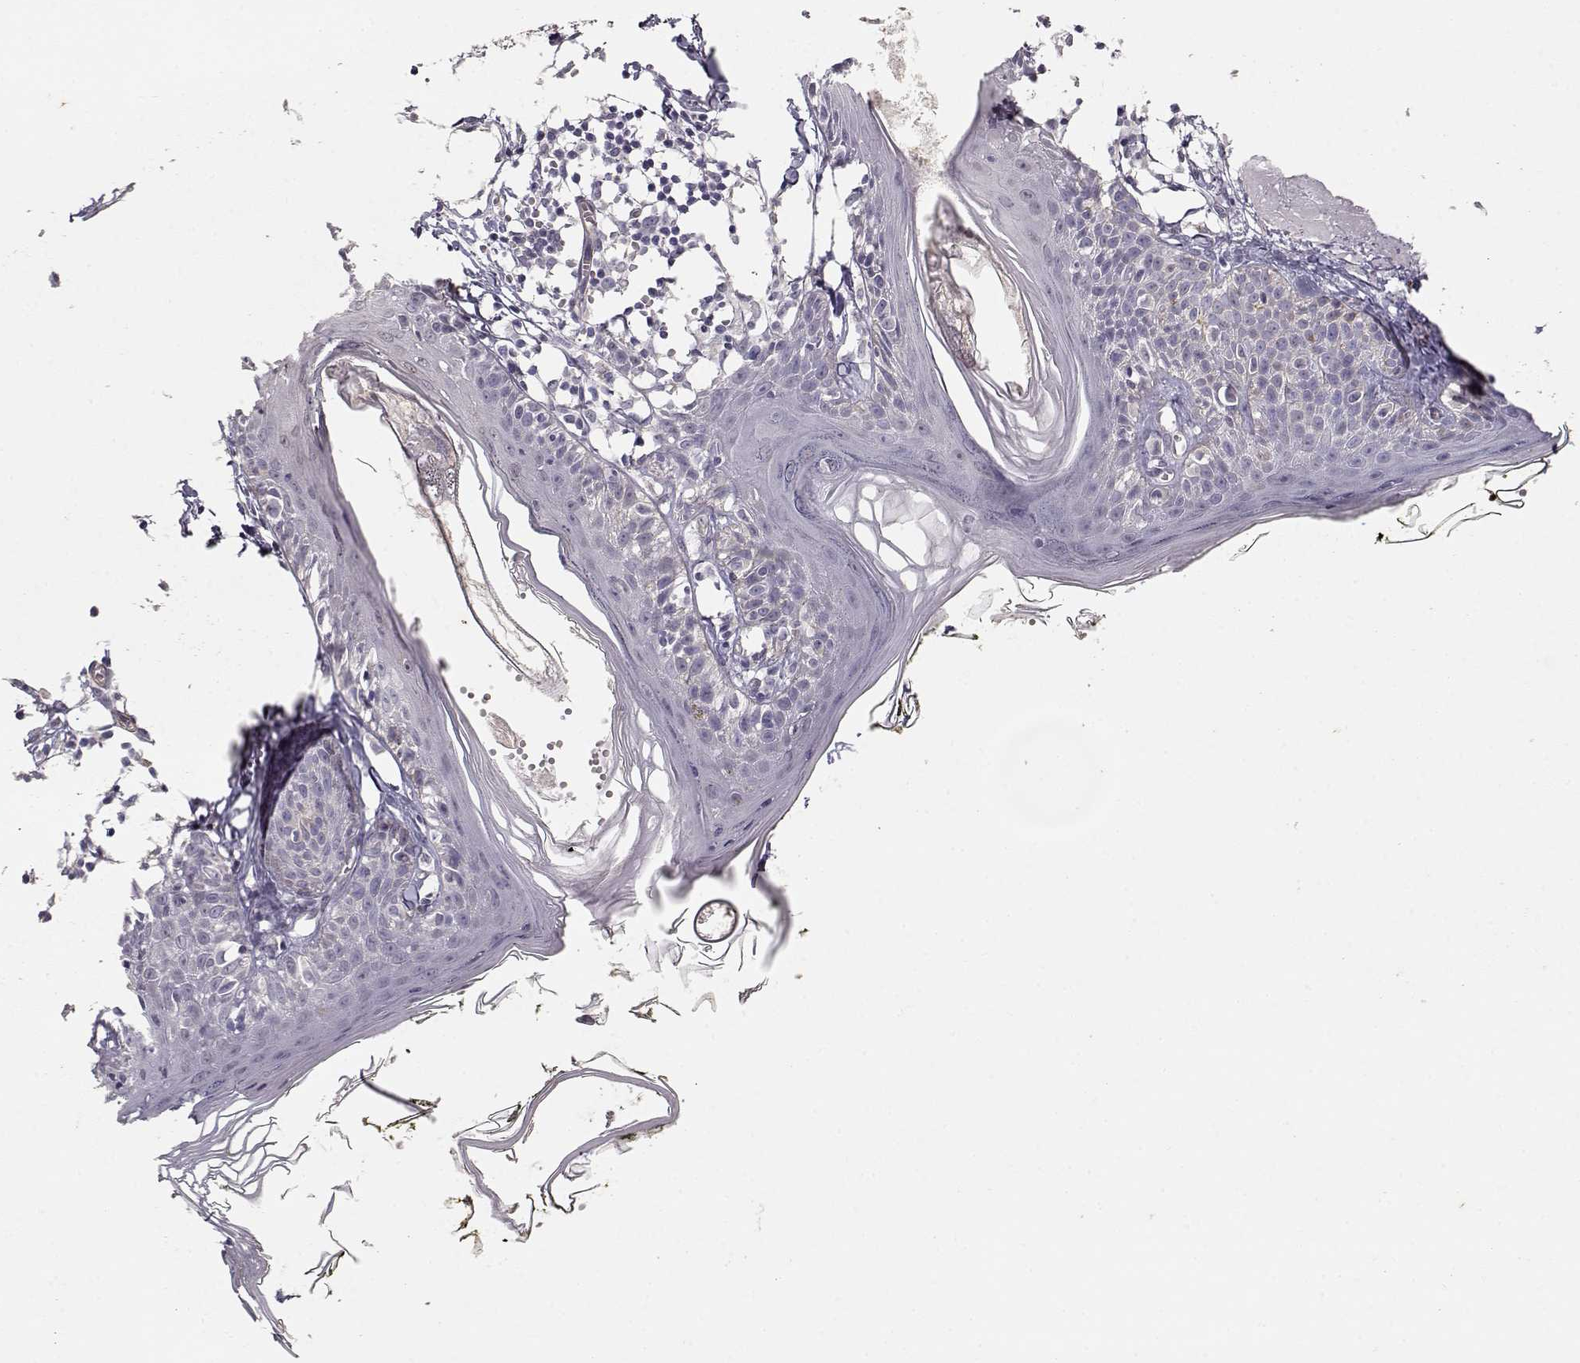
{"staining": {"intensity": "negative", "quantity": "none", "location": "none"}, "tissue": "skin", "cell_type": "Fibroblasts", "image_type": "normal", "snomed": [{"axis": "morphology", "description": "Normal tissue, NOS"}, {"axis": "topography", "description": "Skin"}], "caption": "Micrograph shows no significant protein staining in fibroblasts of unremarkable skin. (IHC, brightfield microscopy, high magnification).", "gene": "LAMA5", "patient": {"sex": "male", "age": 76}}